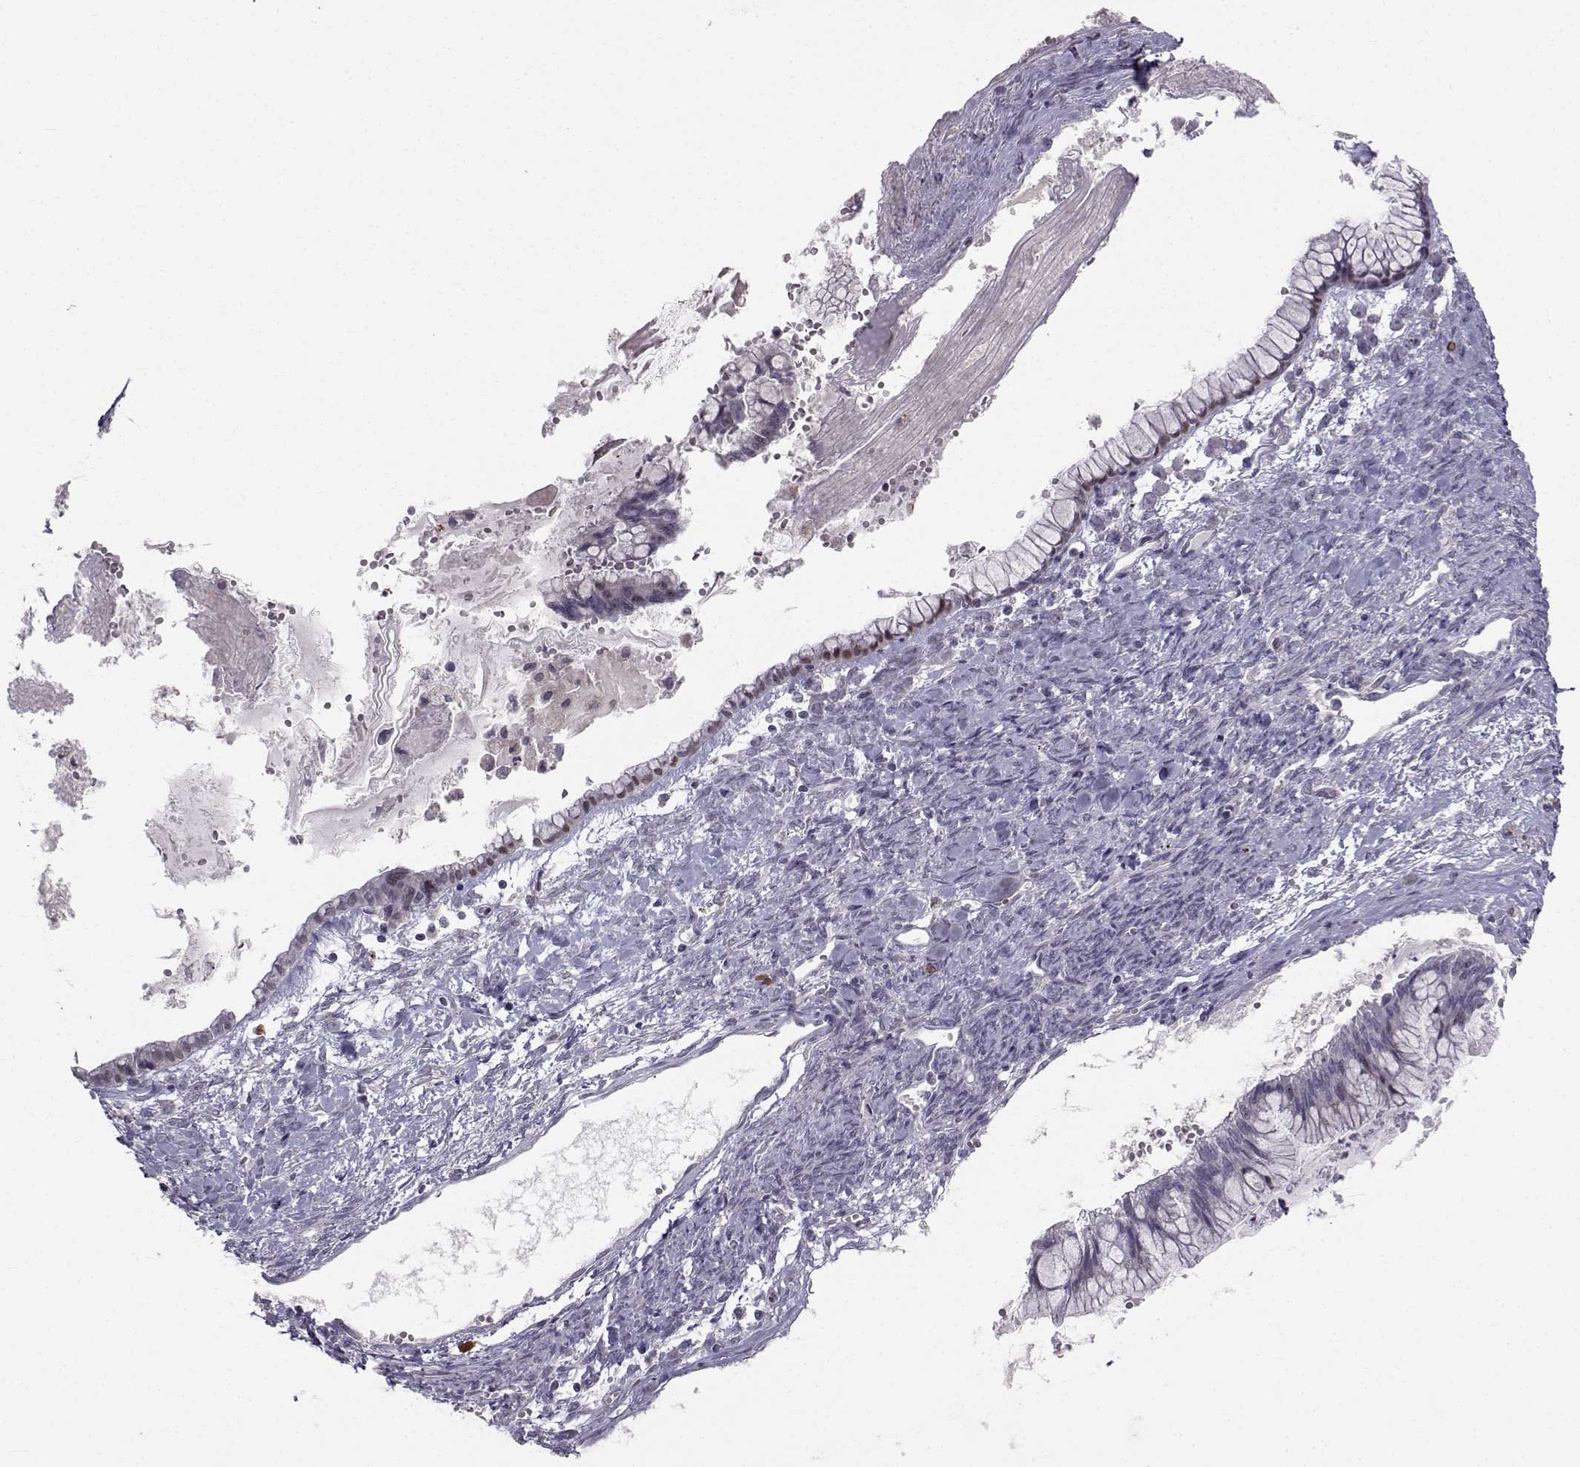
{"staining": {"intensity": "negative", "quantity": "none", "location": "none"}, "tissue": "ovarian cancer", "cell_type": "Tumor cells", "image_type": "cancer", "snomed": [{"axis": "morphology", "description": "Cystadenocarcinoma, mucinous, NOS"}, {"axis": "topography", "description": "Ovary"}], "caption": "Ovarian cancer stained for a protein using immunohistochemistry demonstrates no staining tumor cells.", "gene": "LRP8", "patient": {"sex": "female", "age": 67}}